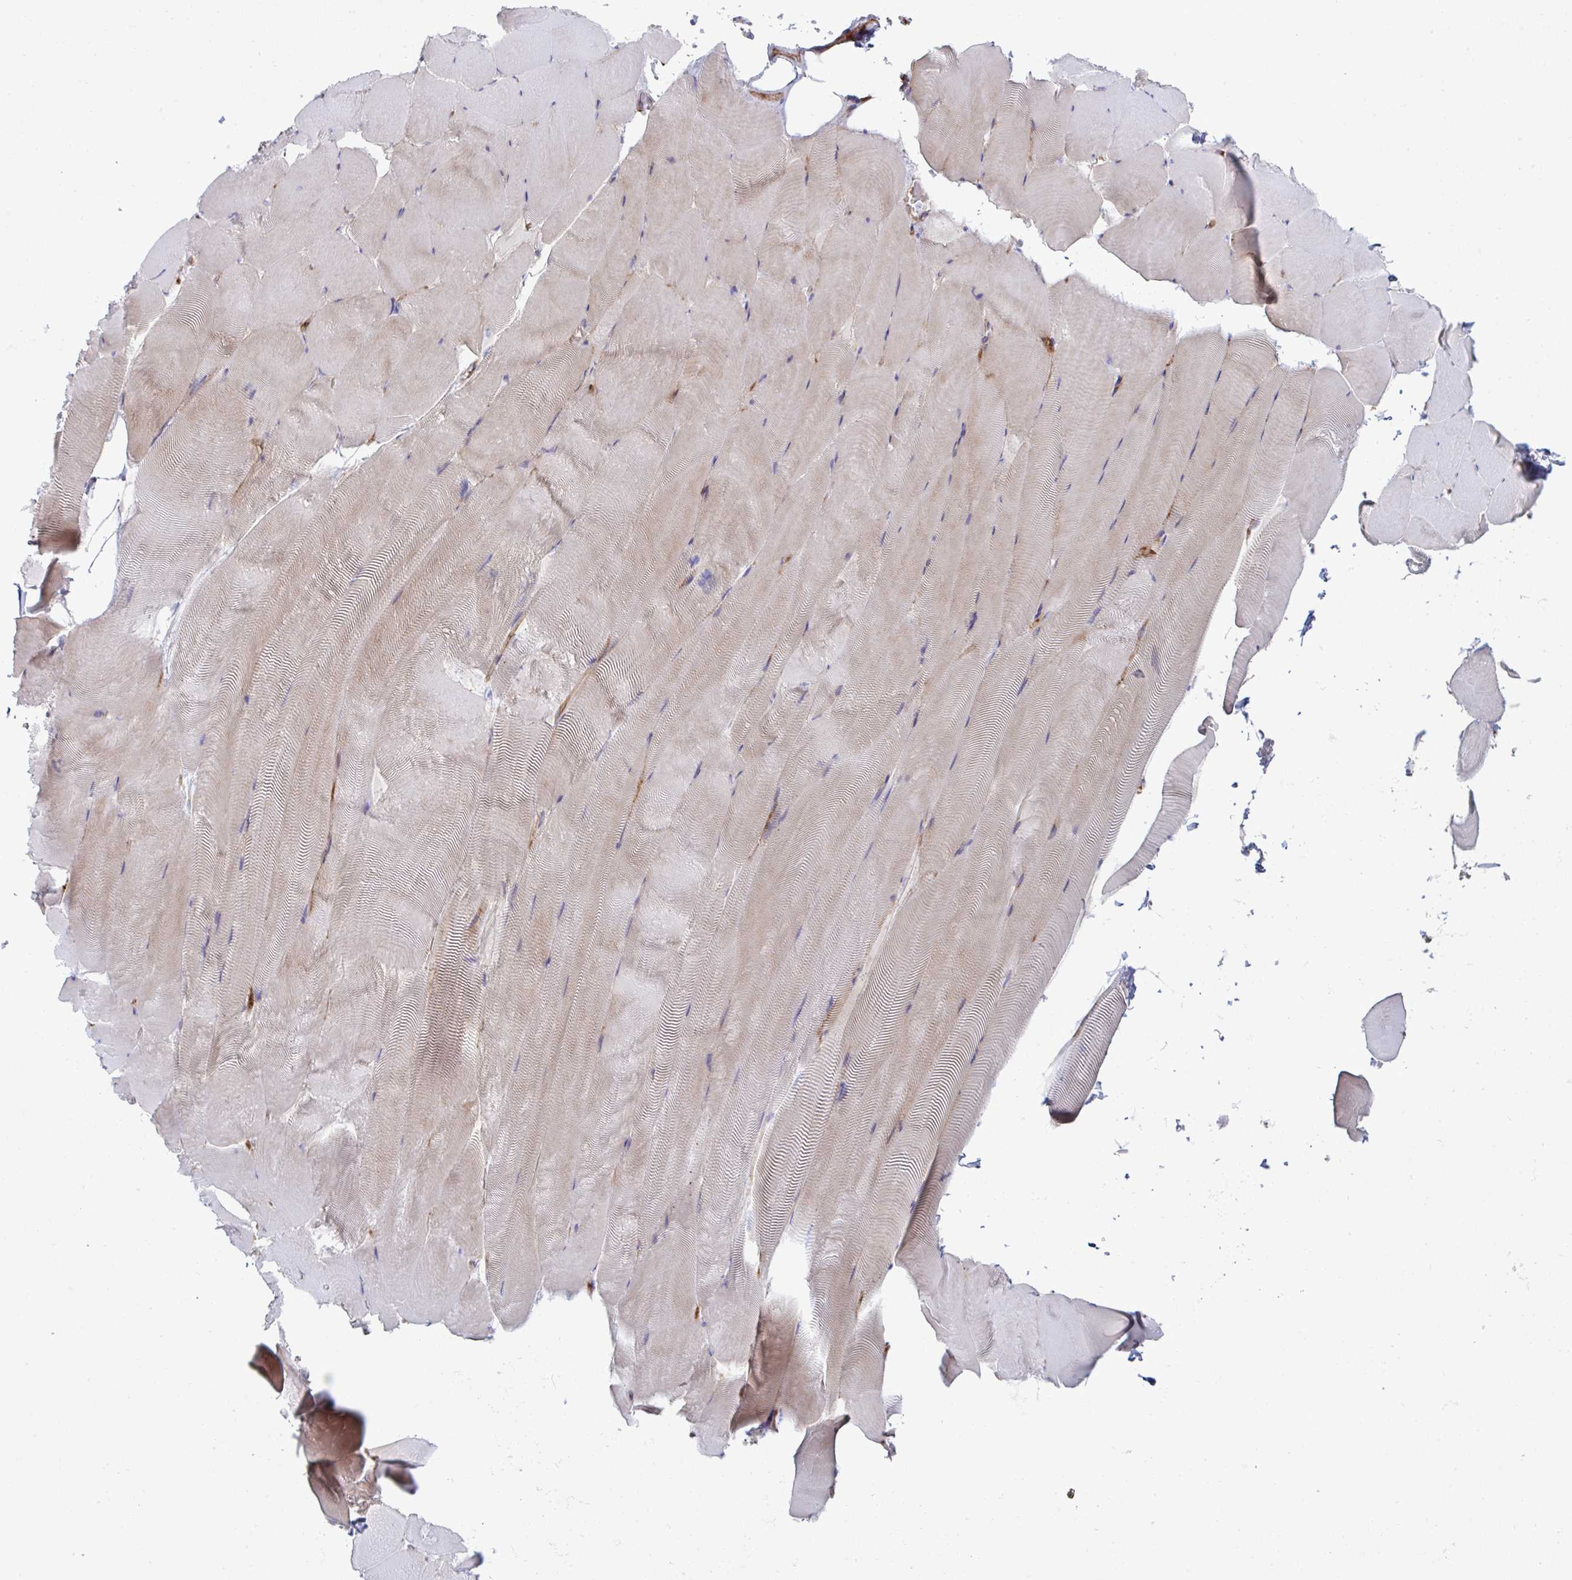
{"staining": {"intensity": "weak", "quantity": "25%-75%", "location": "cytoplasmic/membranous"}, "tissue": "skeletal muscle", "cell_type": "Myocytes", "image_type": "normal", "snomed": [{"axis": "morphology", "description": "Normal tissue, NOS"}, {"axis": "topography", "description": "Skeletal muscle"}], "caption": "Immunohistochemical staining of unremarkable skeletal muscle exhibits low levels of weak cytoplasmic/membranous staining in about 25%-75% of myocytes.", "gene": "WNK1", "patient": {"sex": "female", "age": 64}}